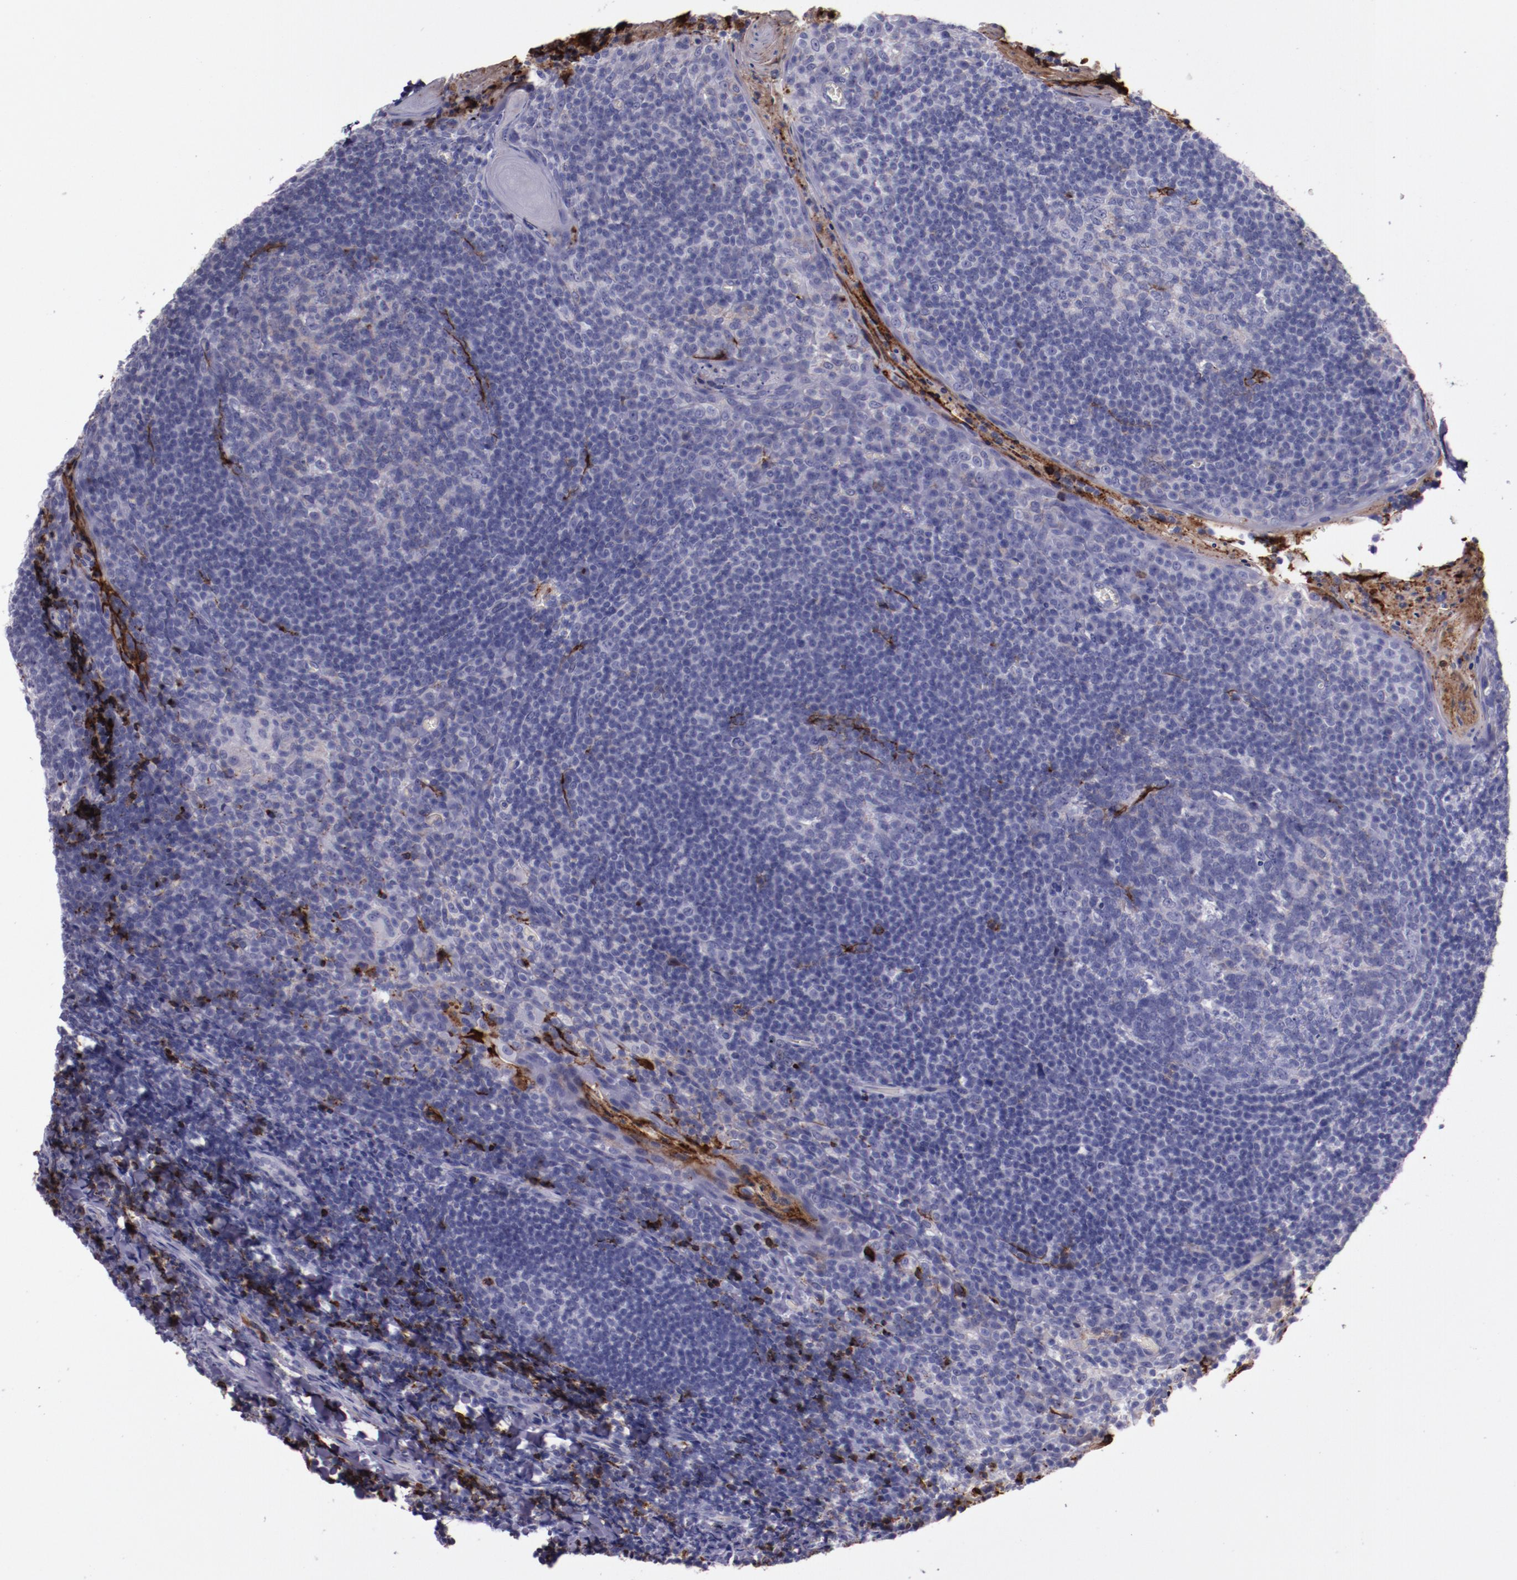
{"staining": {"intensity": "negative", "quantity": "none", "location": "none"}, "tissue": "tonsil", "cell_type": "Germinal center cells", "image_type": "normal", "snomed": [{"axis": "morphology", "description": "Normal tissue, NOS"}, {"axis": "topography", "description": "Tonsil"}], "caption": "An immunohistochemistry micrograph of benign tonsil is shown. There is no staining in germinal center cells of tonsil. Nuclei are stained in blue.", "gene": "APOH", "patient": {"sex": "male", "age": 31}}